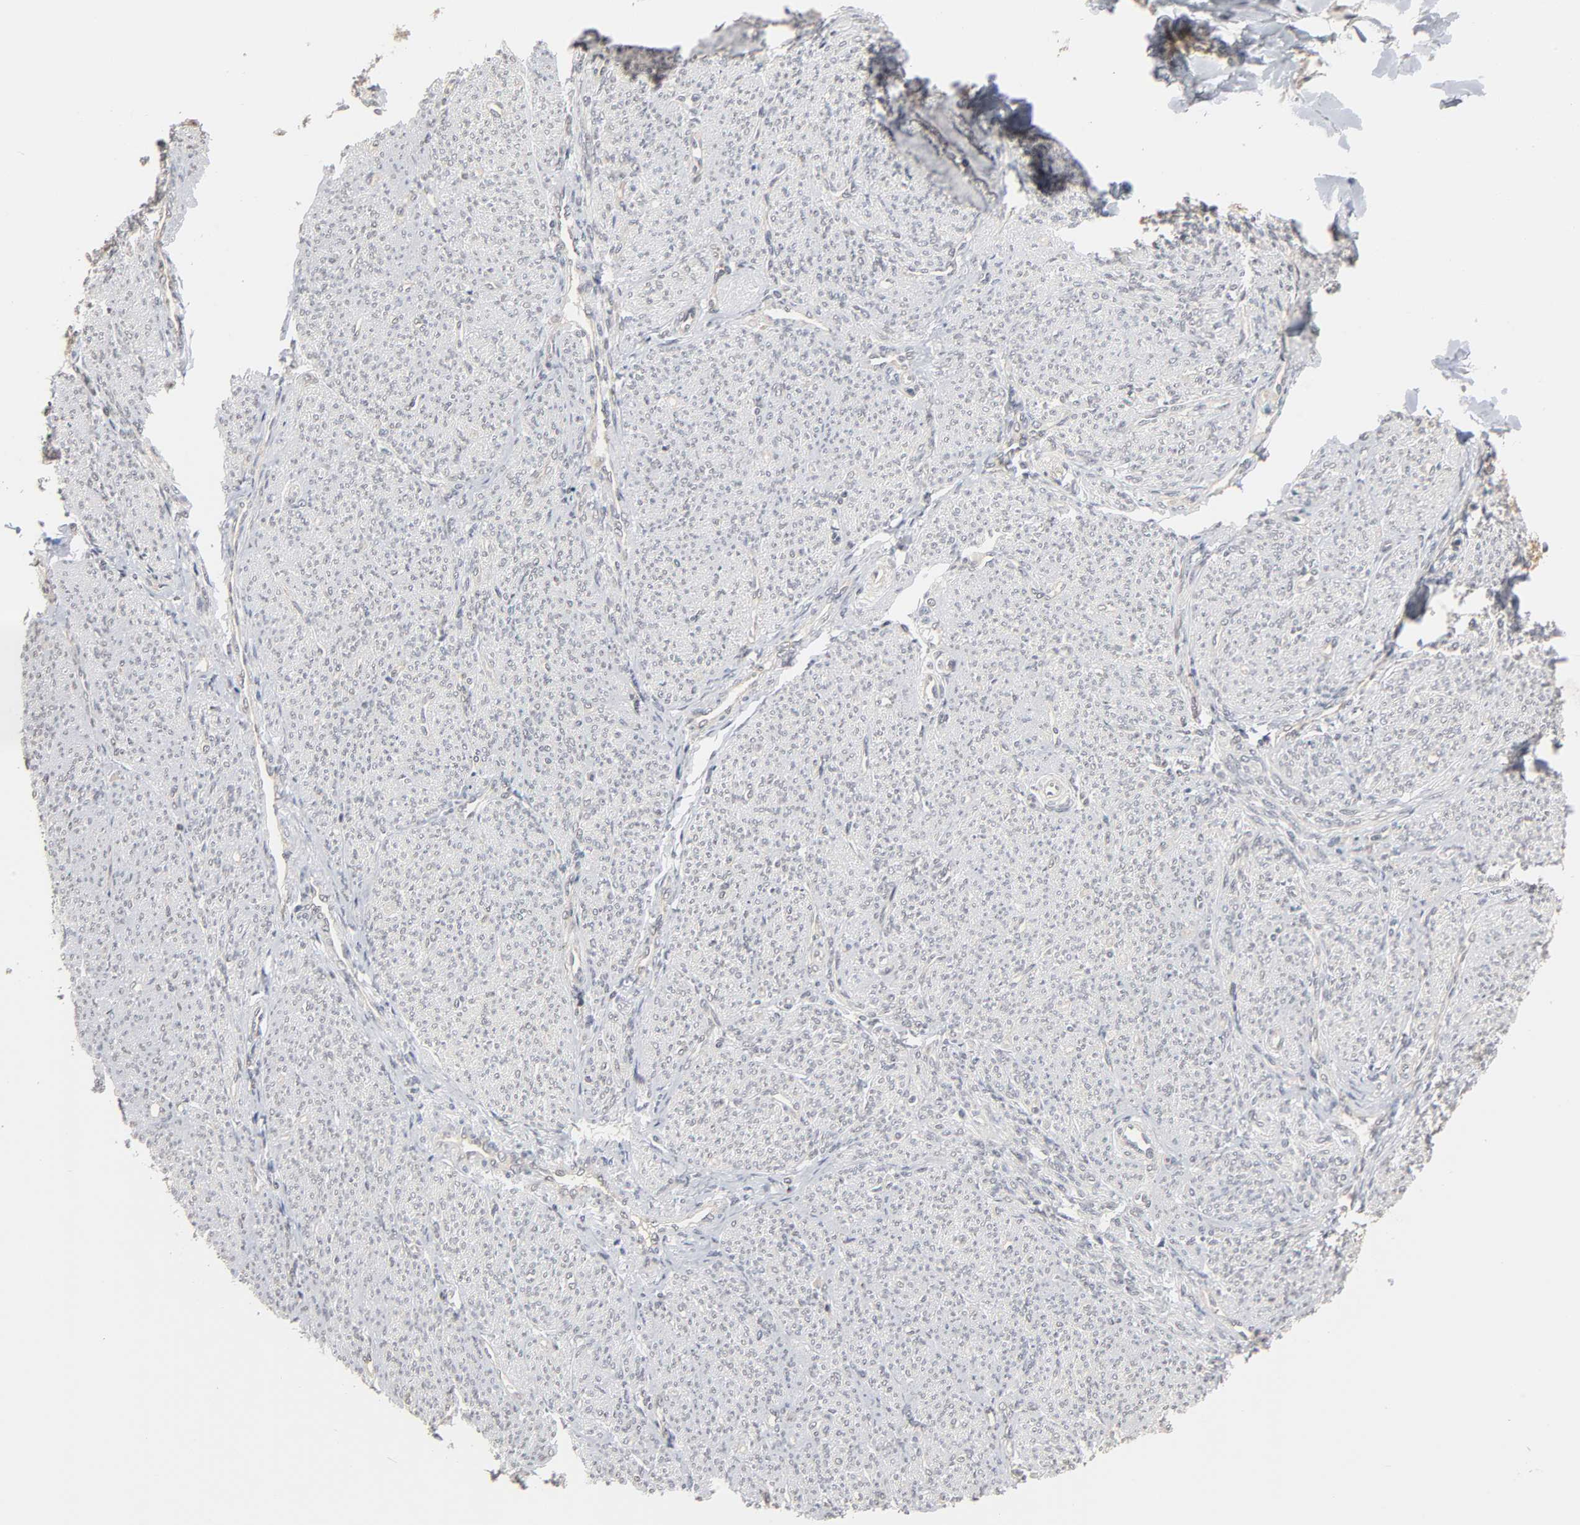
{"staining": {"intensity": "negative", "quantity": "none", "location": "none"}, "tissue": "smooth muscle", "cell_type": "Smooth muscle cells", "image_type": "normal", "snomed": [{"axis": "morphology", "description": "Normal tissue, NOS"}, {"axis": "topography", "description": "Smooth muscle"}], "caption": "Smooth muscle cells are negative for protein expression in benign human smooth muscle. (DAB (3,3'-diaminobenzidine) immunohistochemistry (IHC) visualized using brightfield microscopy, high magnification).", "gene": "HTR1E", "patient": {"sex": "female", "age": 65}}